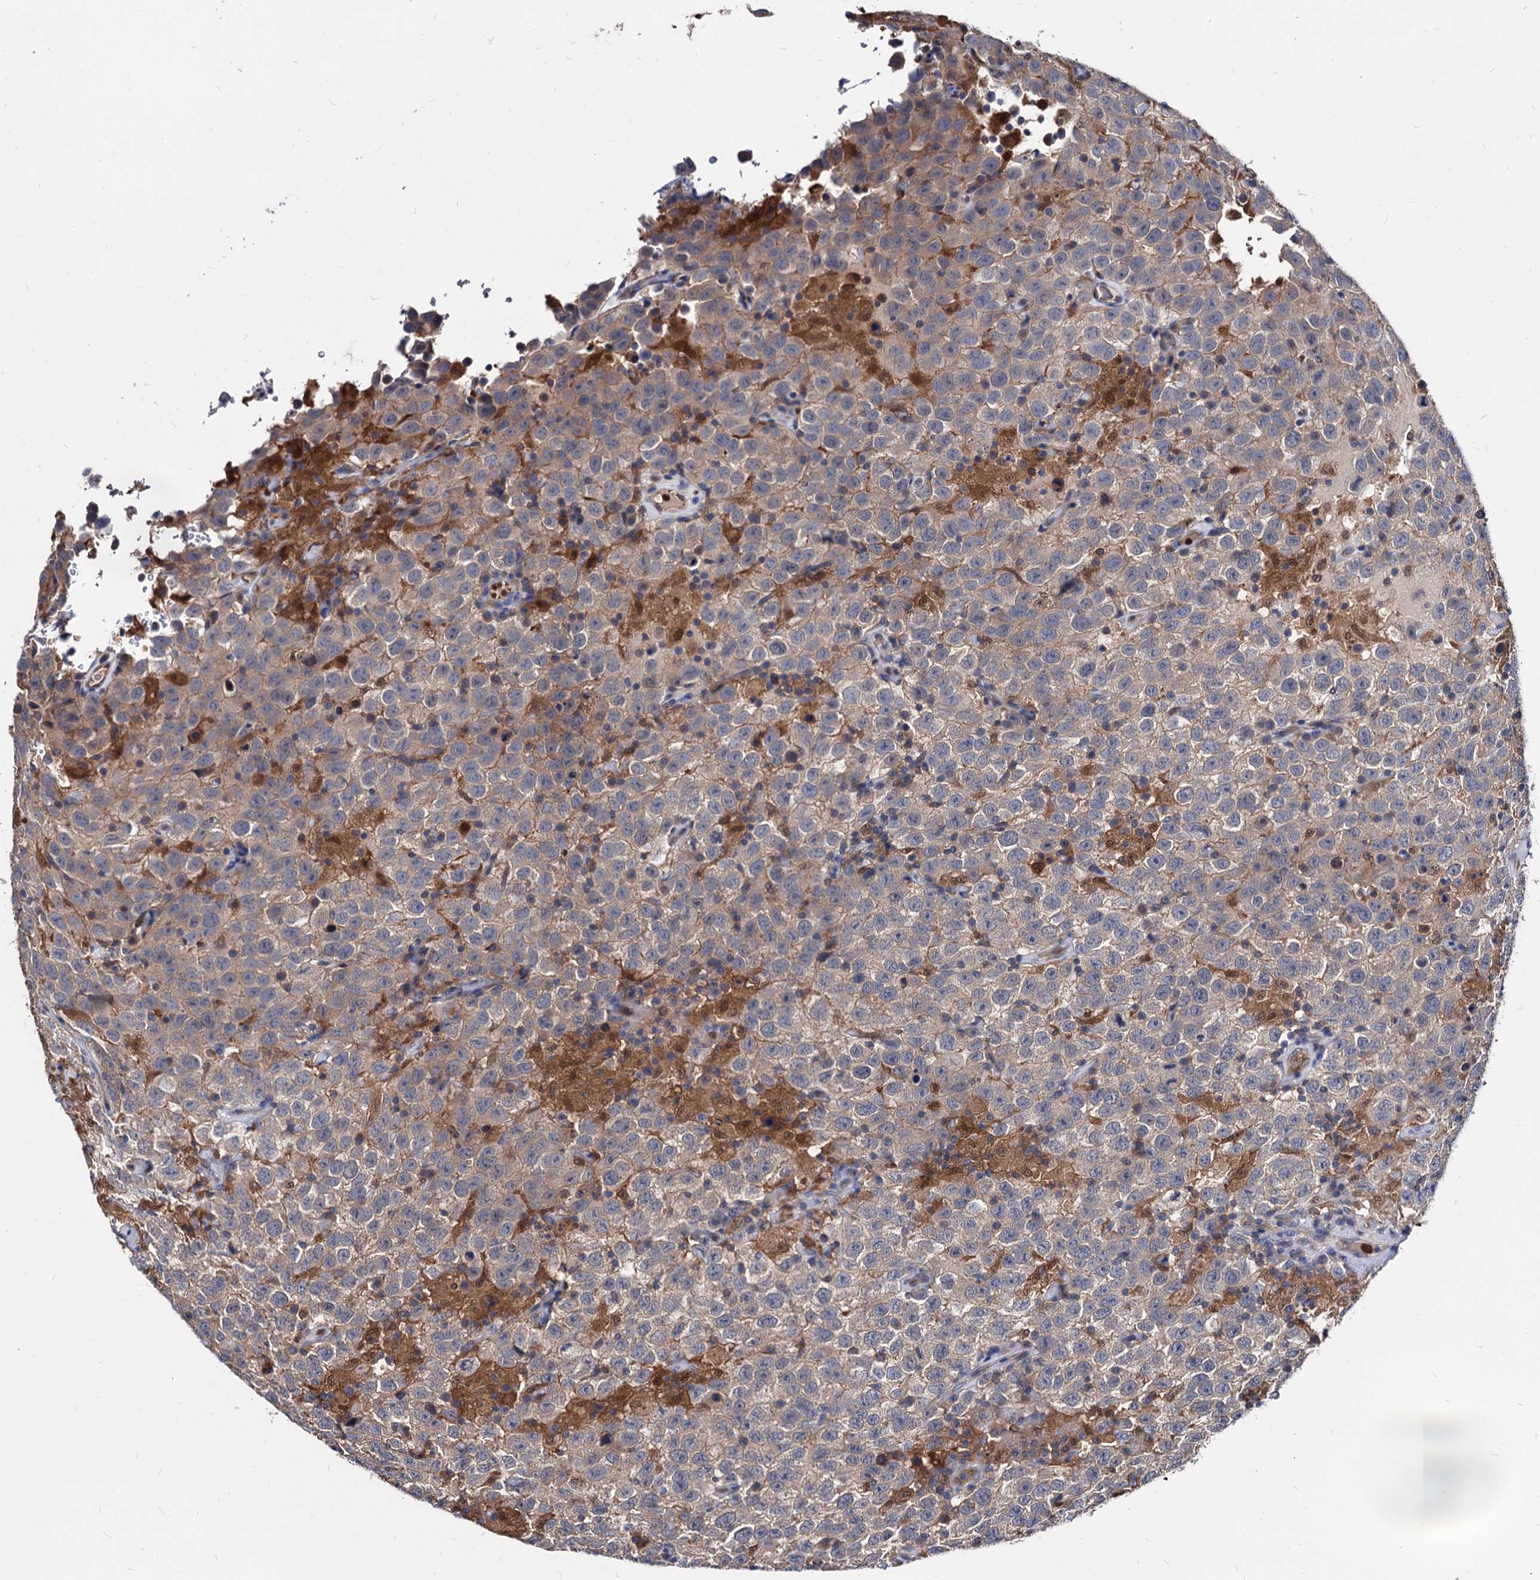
{"staining": {"intensity": "weak", "quantity": "25%-75%", "location": "cytoplasmic/membranous"}, "tissue": "testis cancer", "cell_type": "Tumor cells", "image_type": "cancer", "snomed": [{"axis": "morphology", "description": "Seminoma, NOS"}, {"axis": "topography", "description": "Testis"}], "caption": "Weak cytoplasmic/membranous staining is appreciated in about 25%-75% of tumor cells in testis cancer (seminoma).", "gene": "CPPED1", "patient": {"sex": "male", "age": 41}}